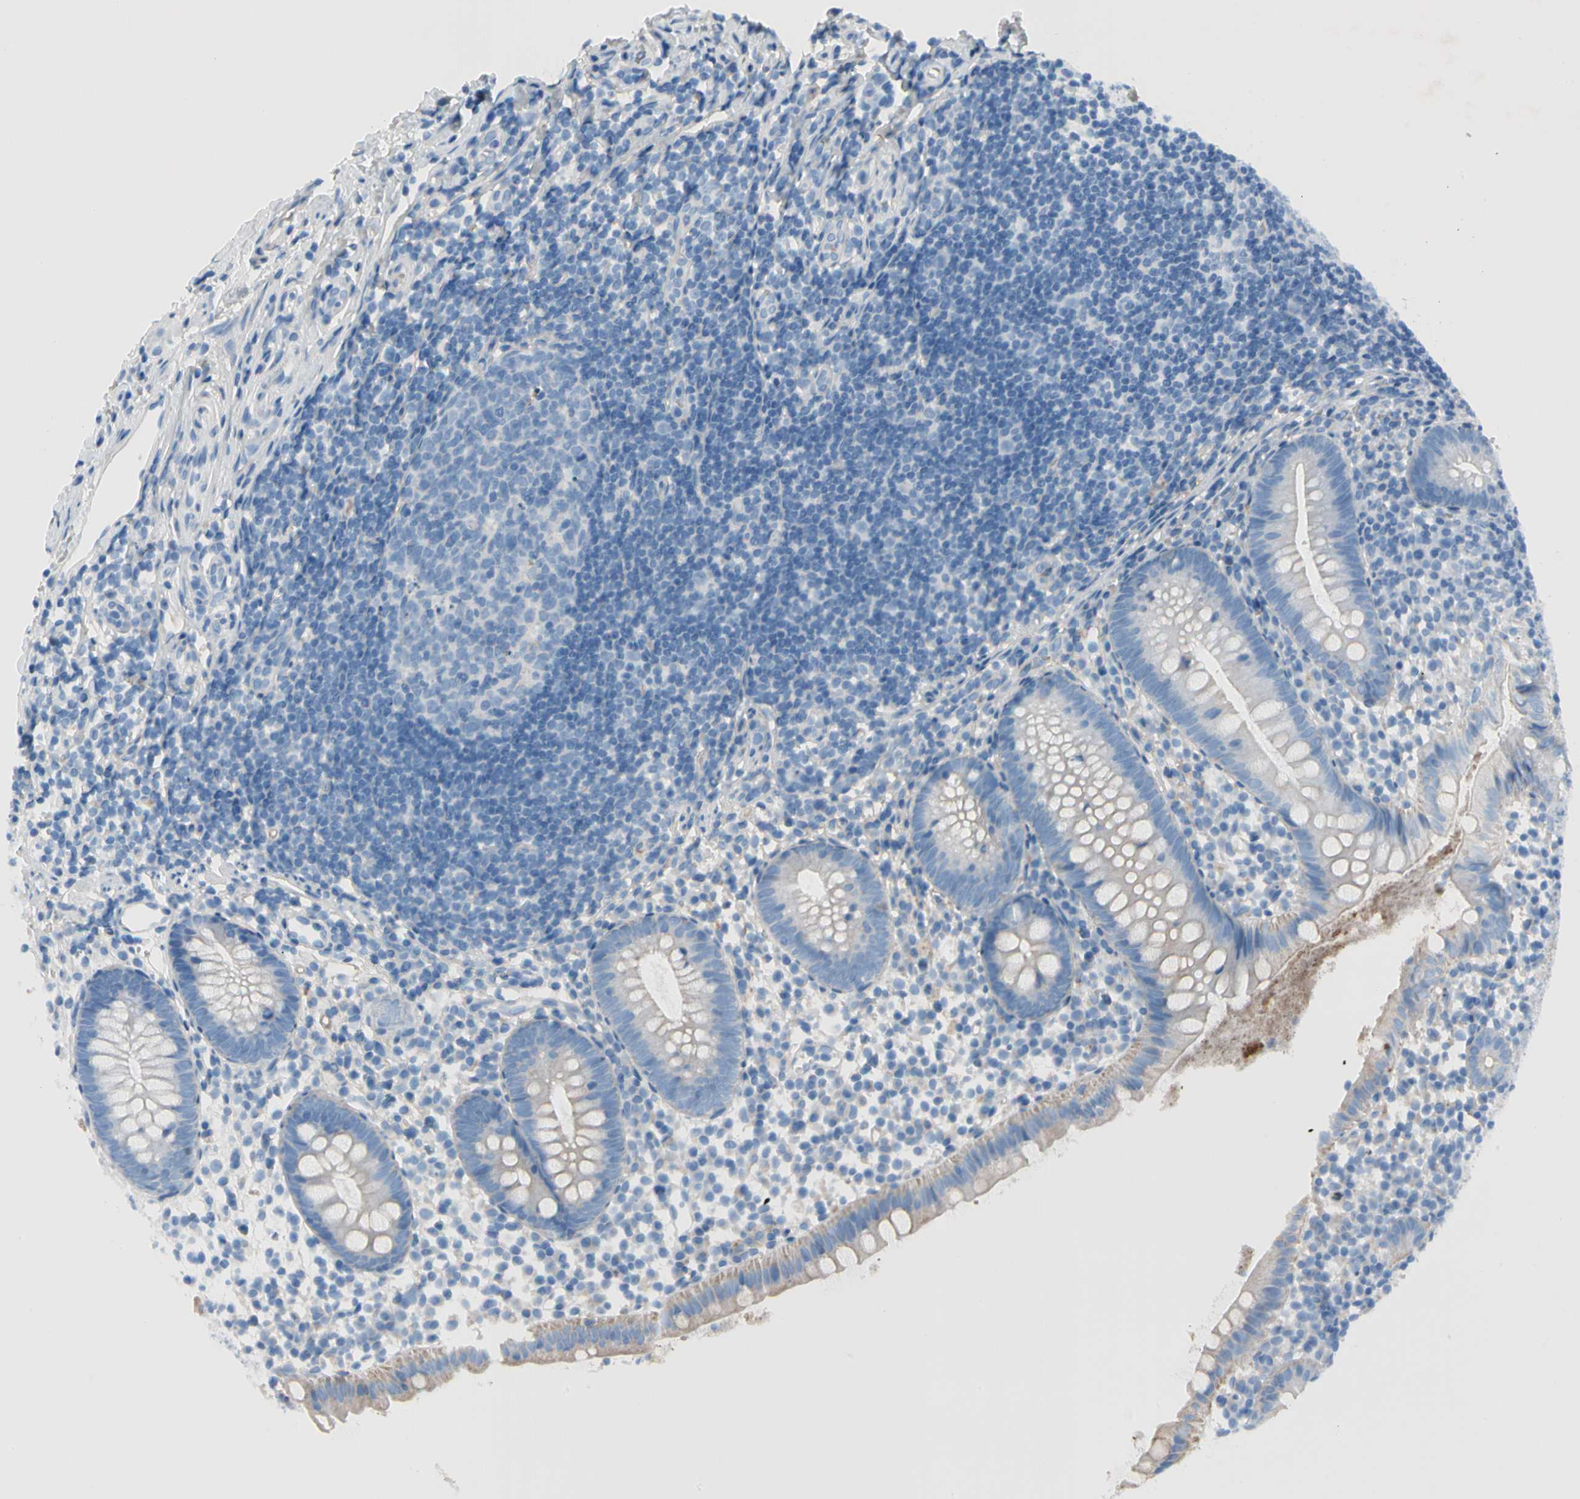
{"staining": {"intensity": "weak", "quantity": "<25%", "location": "cytoplasmic/membranous"}, "tissue": "appendix", "cell_type": "Glandular cells", "image_type": "normal", "snomed": [{"axis": "morphology", "description": "Normal tissue, NOS"}, {"axis": "topography", "description": "Appendix"}], "caption": "Immunohistochemistry of benign appendix demonstrates no positivity in glandular cells.", "gene": "HJURP", "patient": {"sex": "female", "age": 20}}